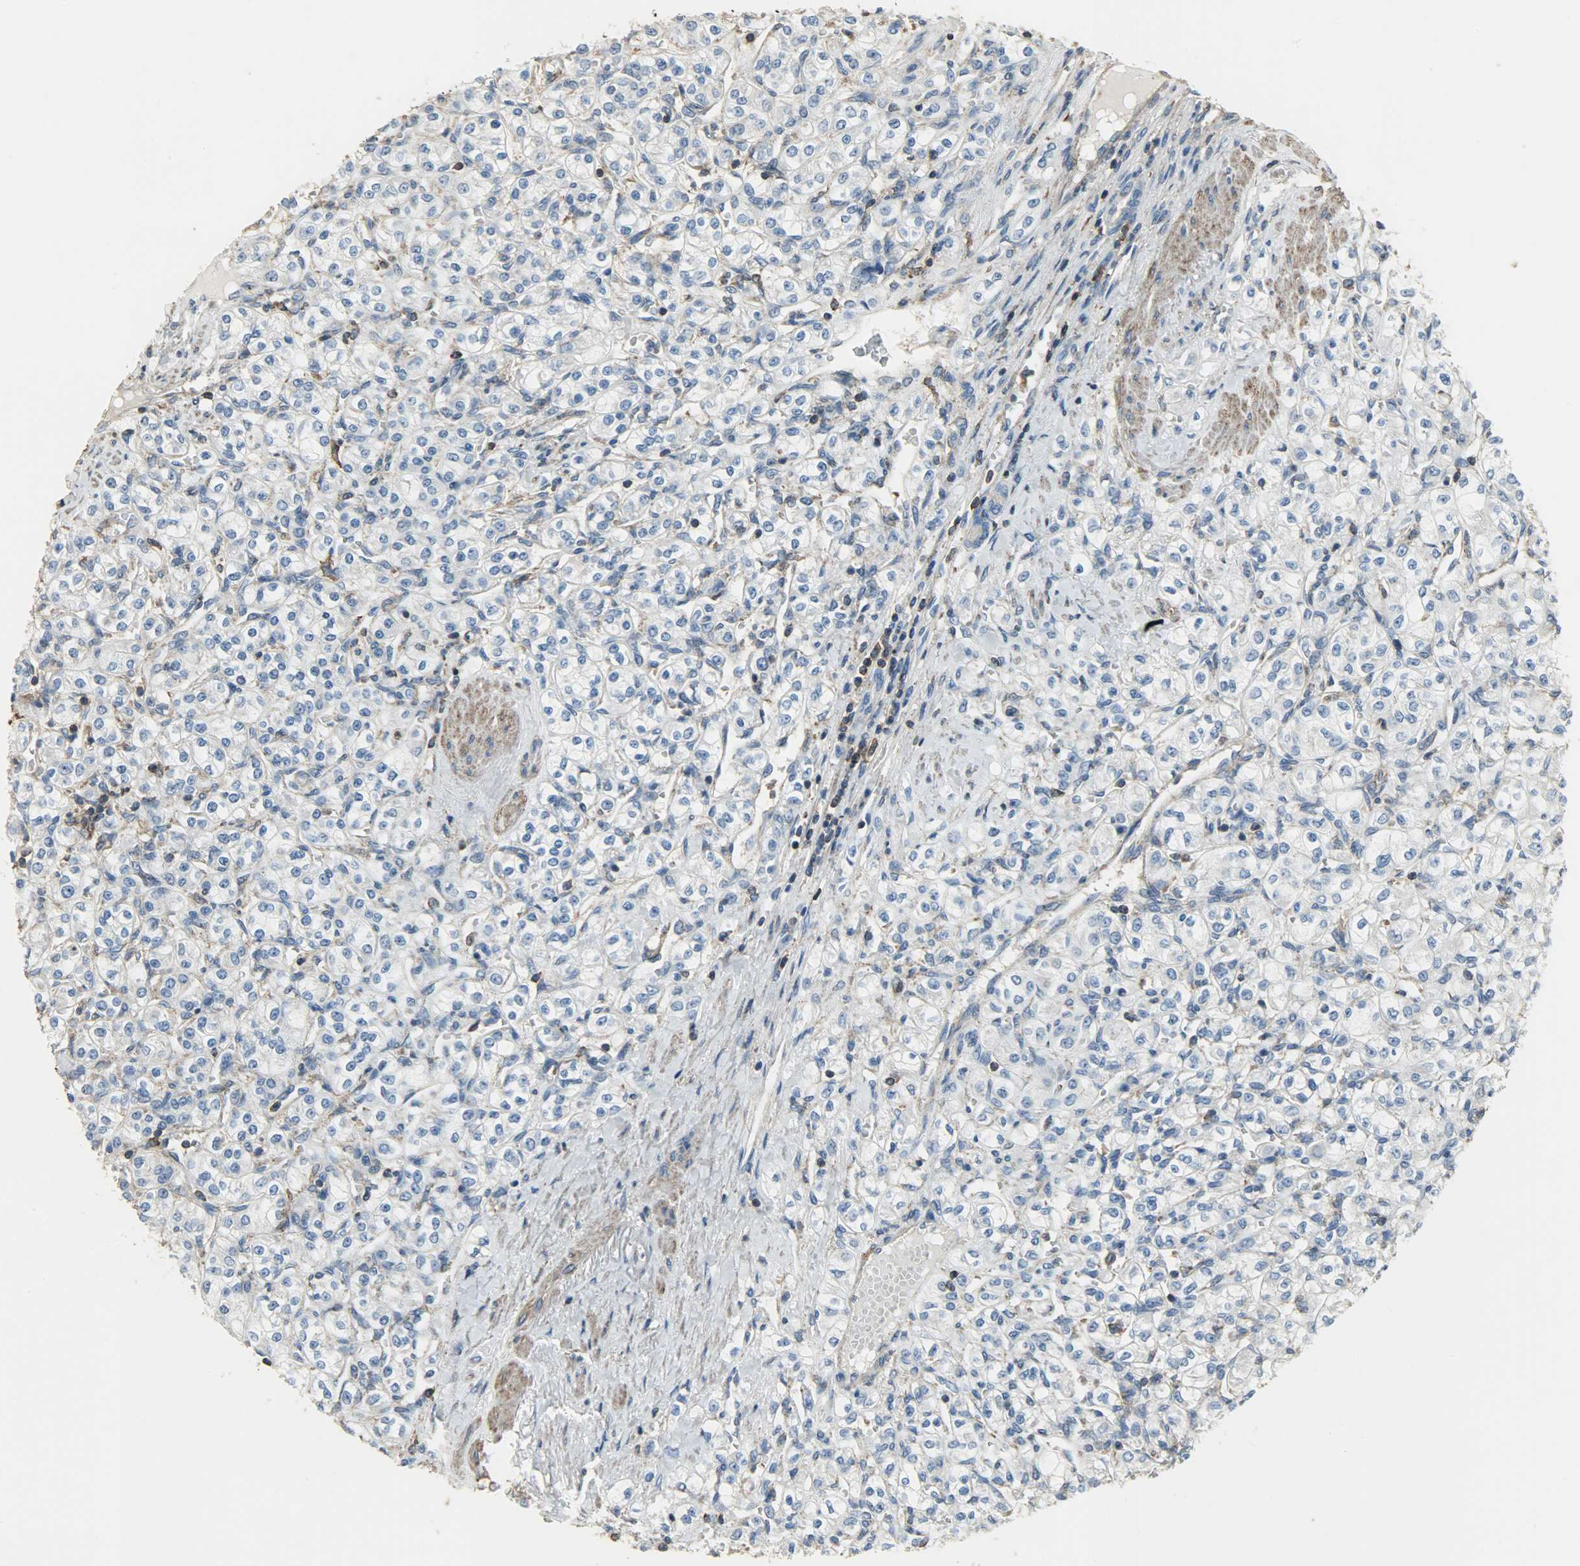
{"staining": {"intensity": "weak", "quantity": ">75%", "location": "cytoplasmic/membranous"}, "tissue": "renal cancer", "cell_type": "Tumor cells", "image_type": "cancer", "snomed": [{"axis": "morphology", "description": "Adenocarcinoma, NOS"}, {"axis": "topography", "description": "Kidney"}], "caption": "This micrograph displays IHC staining of renal cancer (adenocarcinoma), with low weak cytoplasmic/membranous staining in approximately >75% of tumor cells.", "gene": "DNAJA4", "patient": {"sex": "male", "age": 77}}